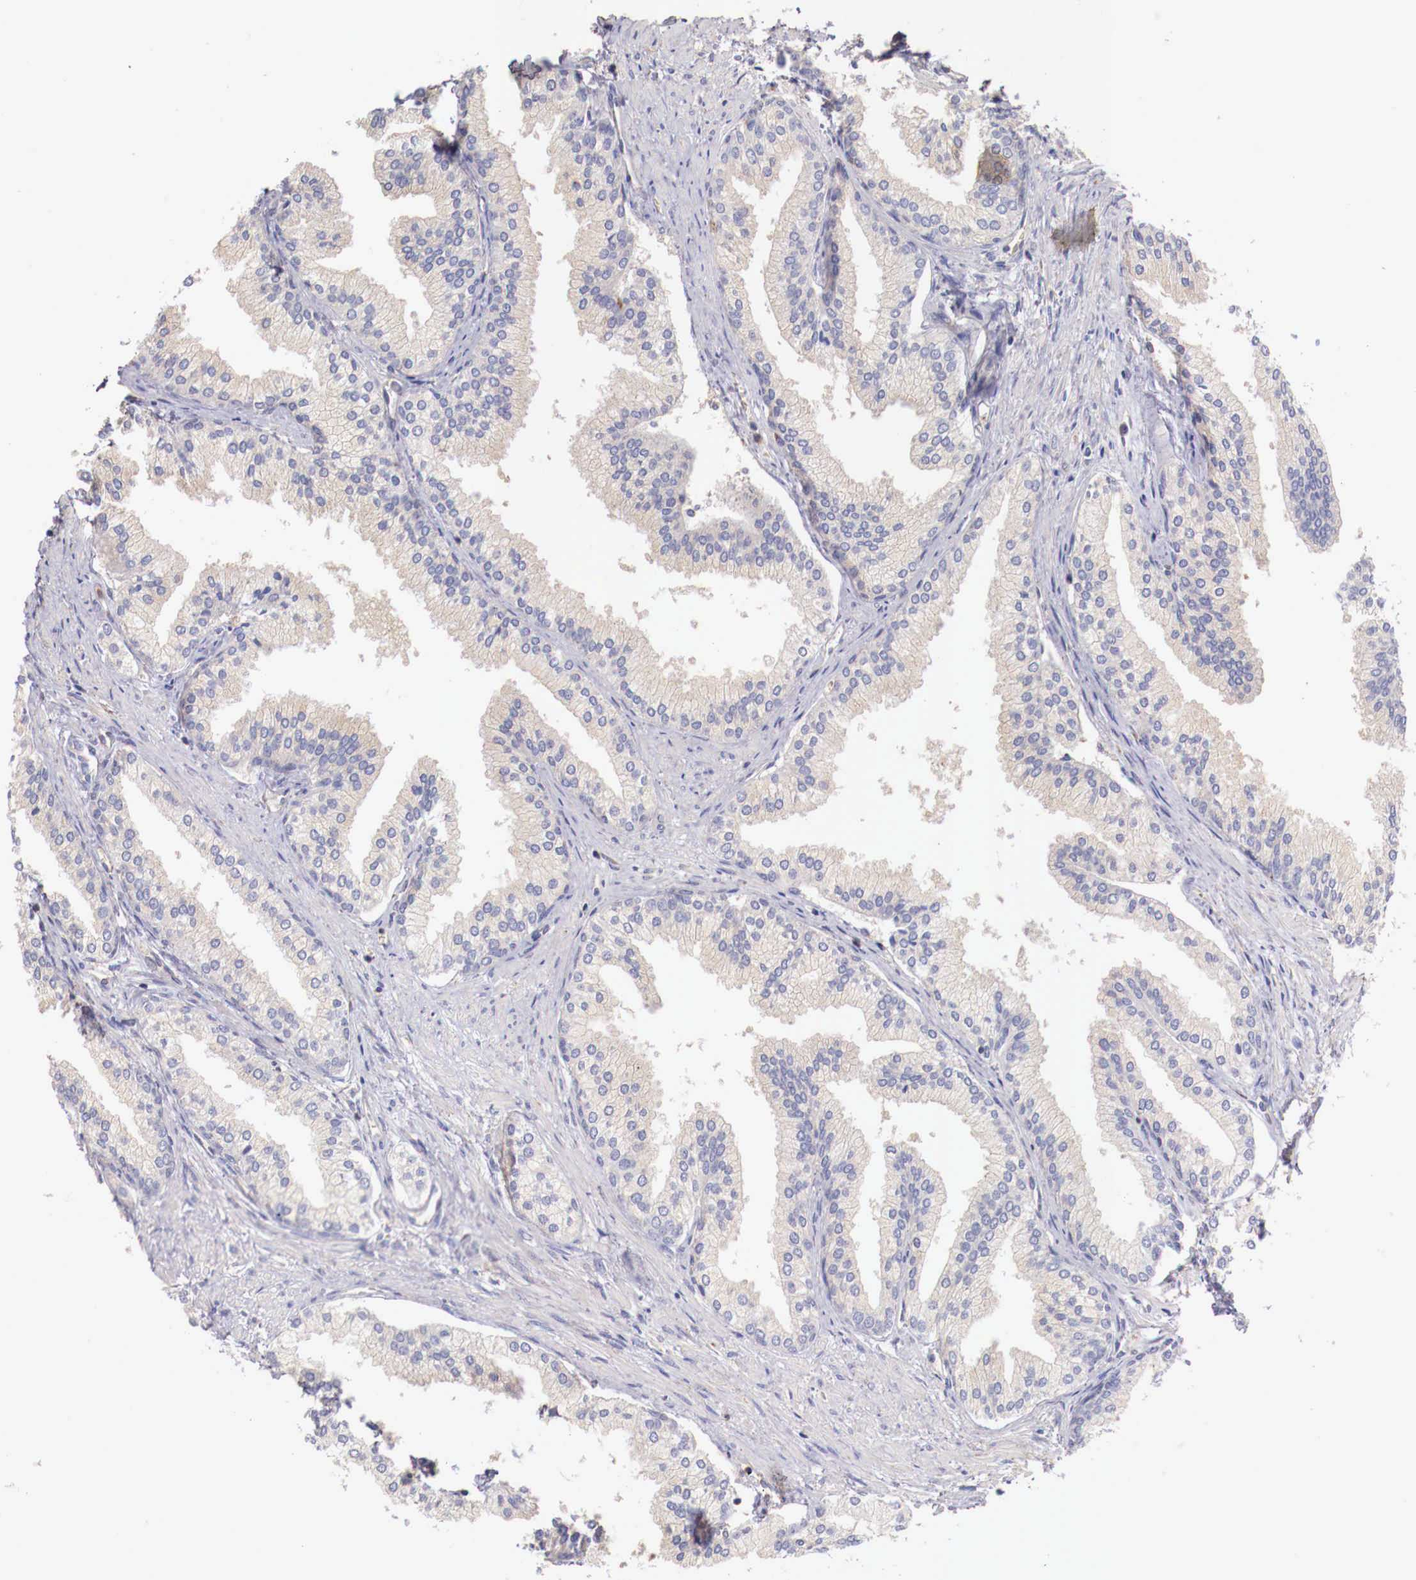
{"staining": {"intensity": "negative", "quantity": "none", "location": "none"}, "tissue": "prostate", "cell_type": "Glandular cells", "image_type": "normal", "snomed": [{"axis": "morphology", "description": "Normal tissue, NOS"}, {"axis": "topography", "description": "Prostate"}], "caption": "The histopathology image reveals no significant staining in glandular cells of prostate.", "gene": "PITPNA", "patient": {"sex": "male", "age": 68}}